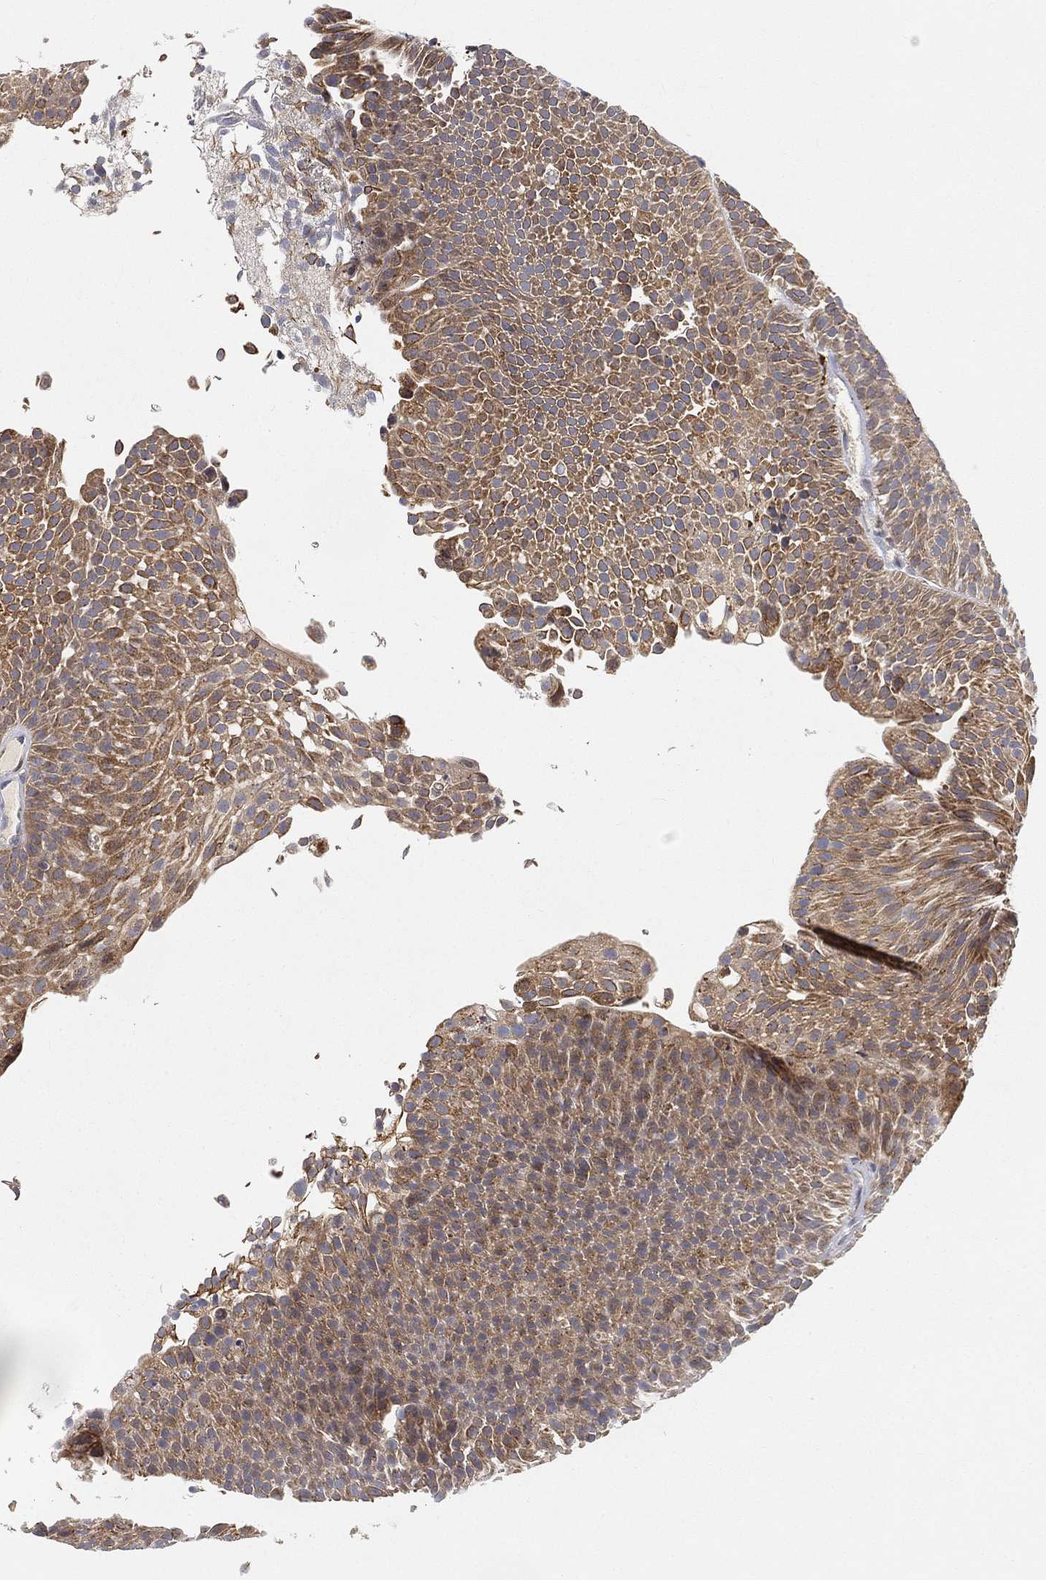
{"staining": {"intensity": "moderate", "quantity": ">75%", "location": "cytoplasmic/membranous"}, "tissue": "urothelial cancer", "cell_type": "Tumor cells", "image_type": "cancer", "snomed": [{"axis": "morphology", "description": "Urothelial carcinoma, Low grade"}, {"axis": "topography", "description": "Urinary bladder"}], "caption": "Urothelial cancer stained for a protein (brown) displays moderate cytoplasmic/membranous positive positivity in approximately >75% of tumor cells.", "gene": "CTSL", "patient": {"sex": "male", "age": 65}}